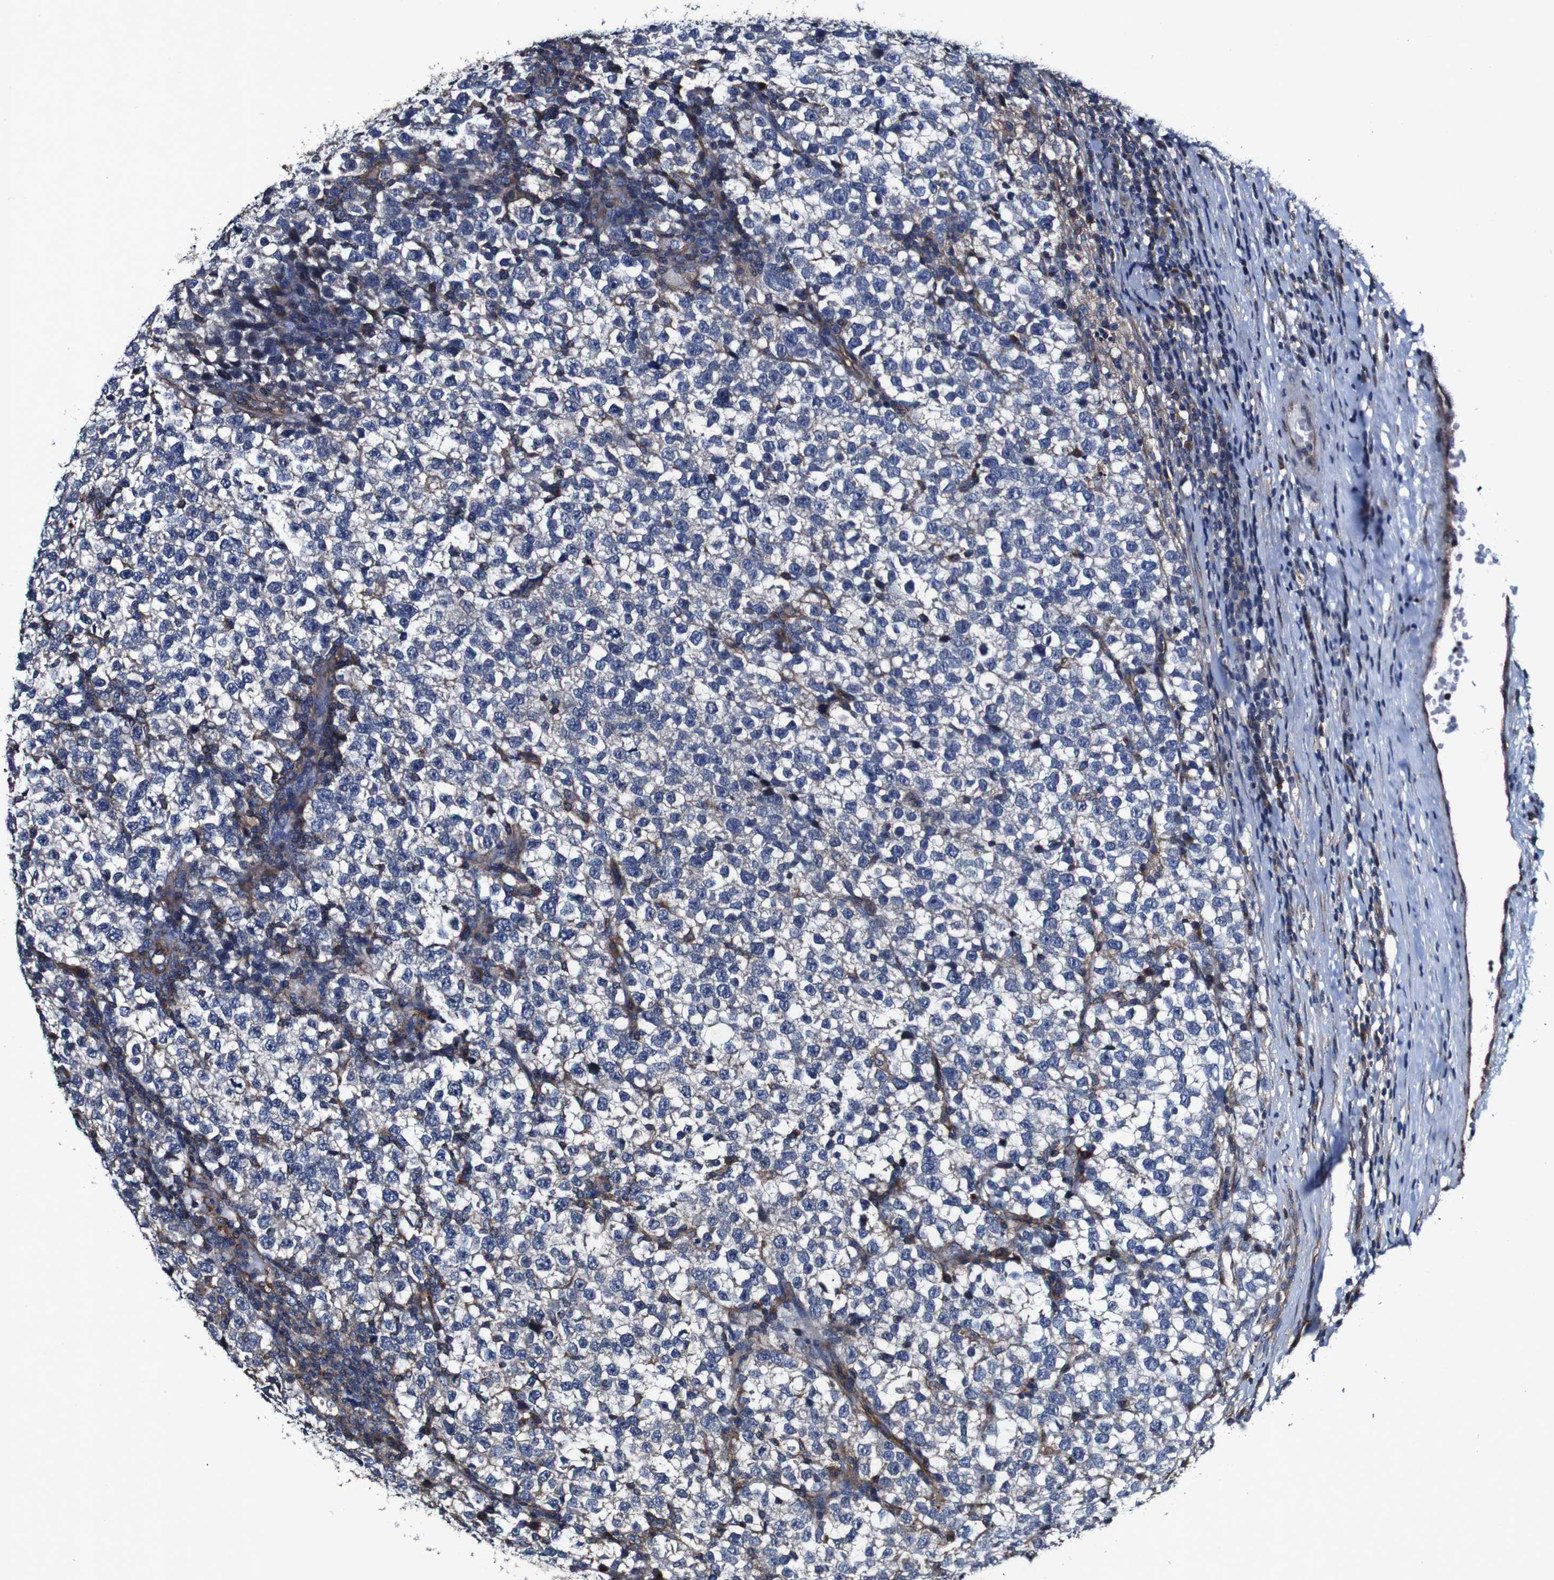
{"staining": {"intensity": "negative", "quantity": "none", "location": "none"}, "tissue": "testis cancer", "cell_type": "Tumor cells", "image_type": "cancer", "snomed": [{"axis": "morphology", "description": "Normal tissue, NOS"}, {"axis": "morphology", "description": "Seminoma, NOS"}, {"axis": "topography", "description": "Testis"}], "caption": "A histopathology image of human testis cancer is negative for staining in tumor cells.", "gene": "CSF1R", "patient": {"sex": "male", "age": 43}}